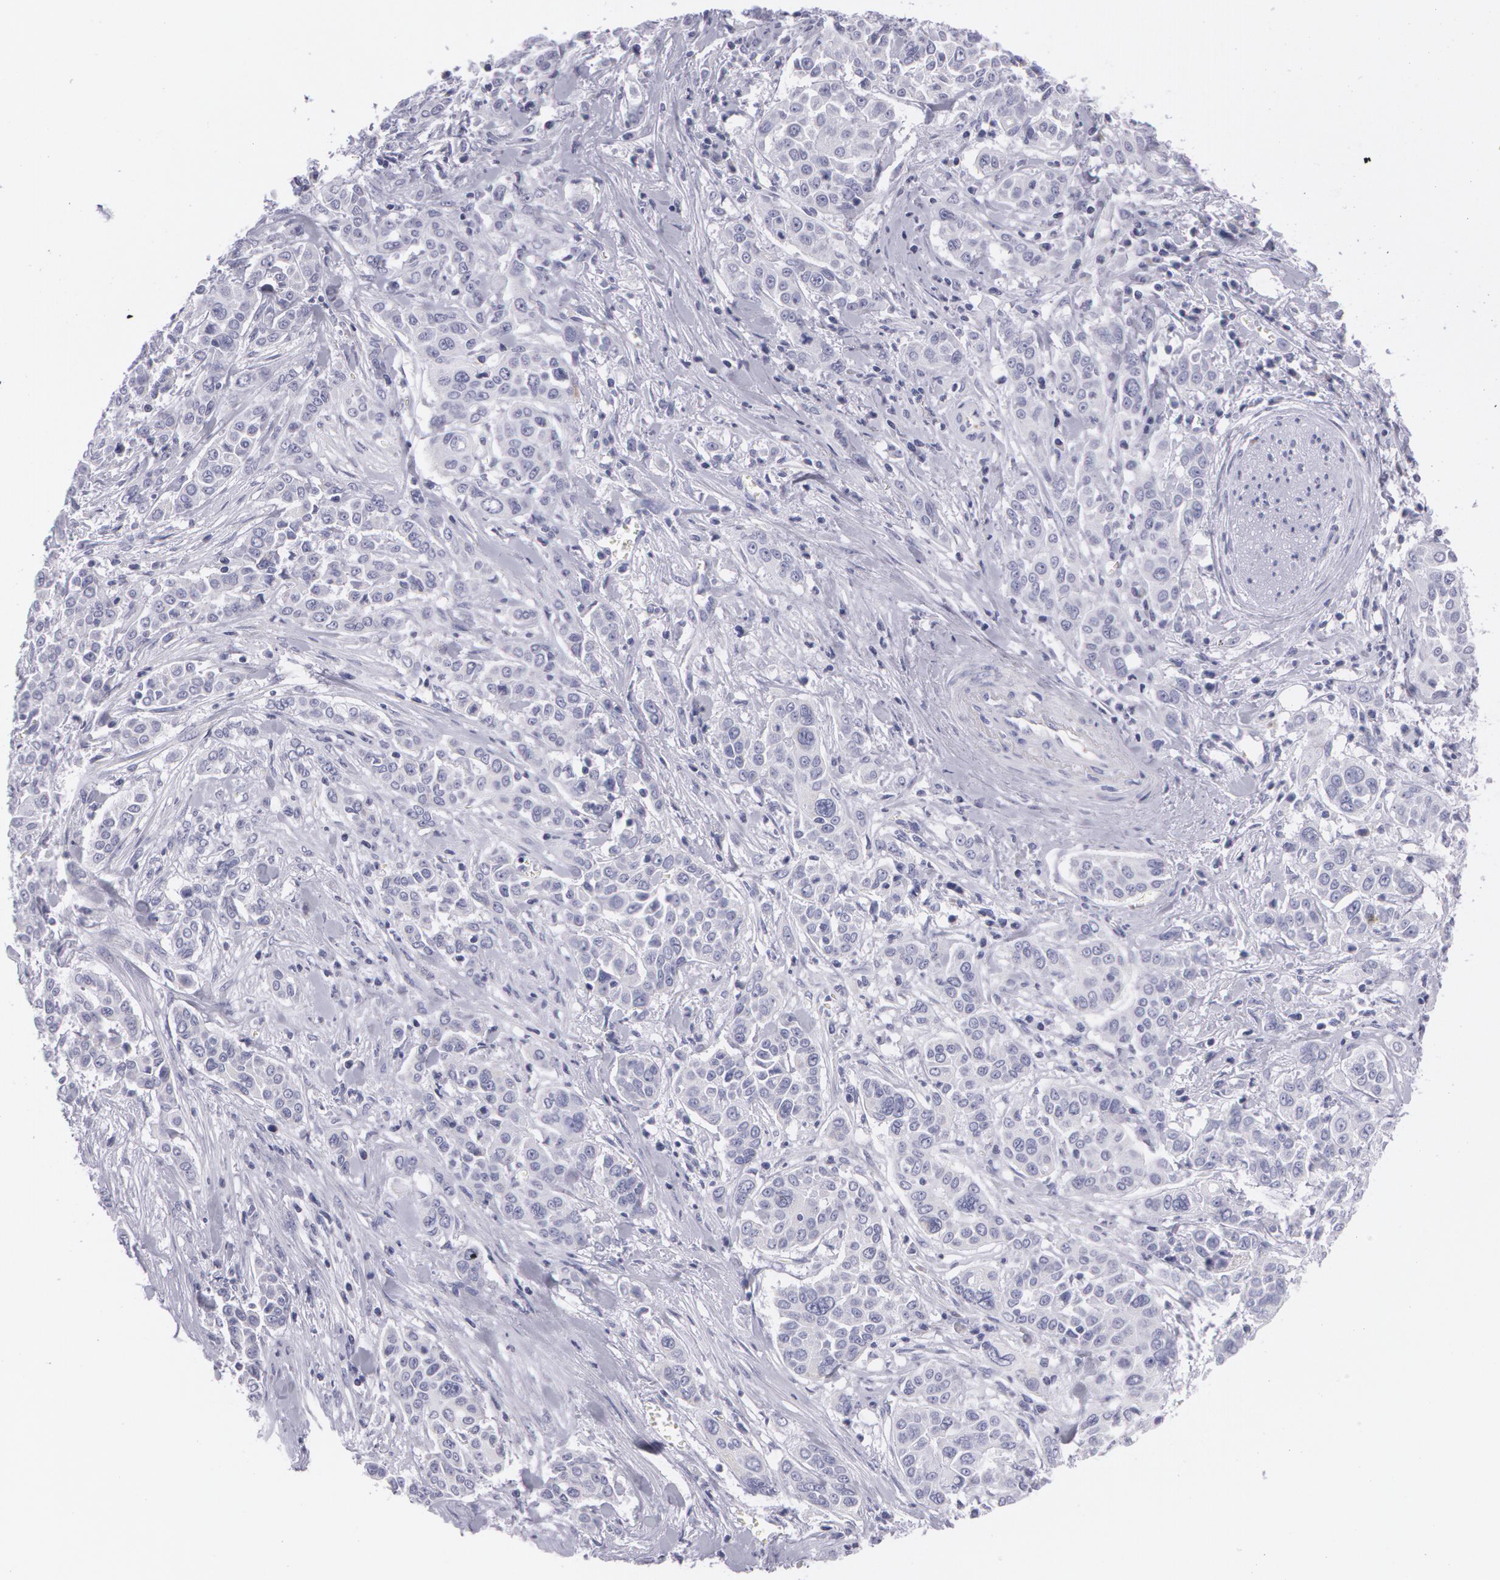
{"staining": {"intensity": "negative", "quantity": "none", "location": "none"}, "tissue": "pancreatic cancer", "cell_type": "Tumor cells", "image_type": "cancer", "snomed": [{"axis": "morphology", "description": "Adenocarcinoma, NOS"}, {"axis": "topography", "description": "Pancreas"}], "caption": "Adenocarcinoma (pancreatic) was stained to show a protein in brown. There is no significant staining in tumor cells.", "gene": "AMACR", "patient": {"sex": "female", "age": 52}}